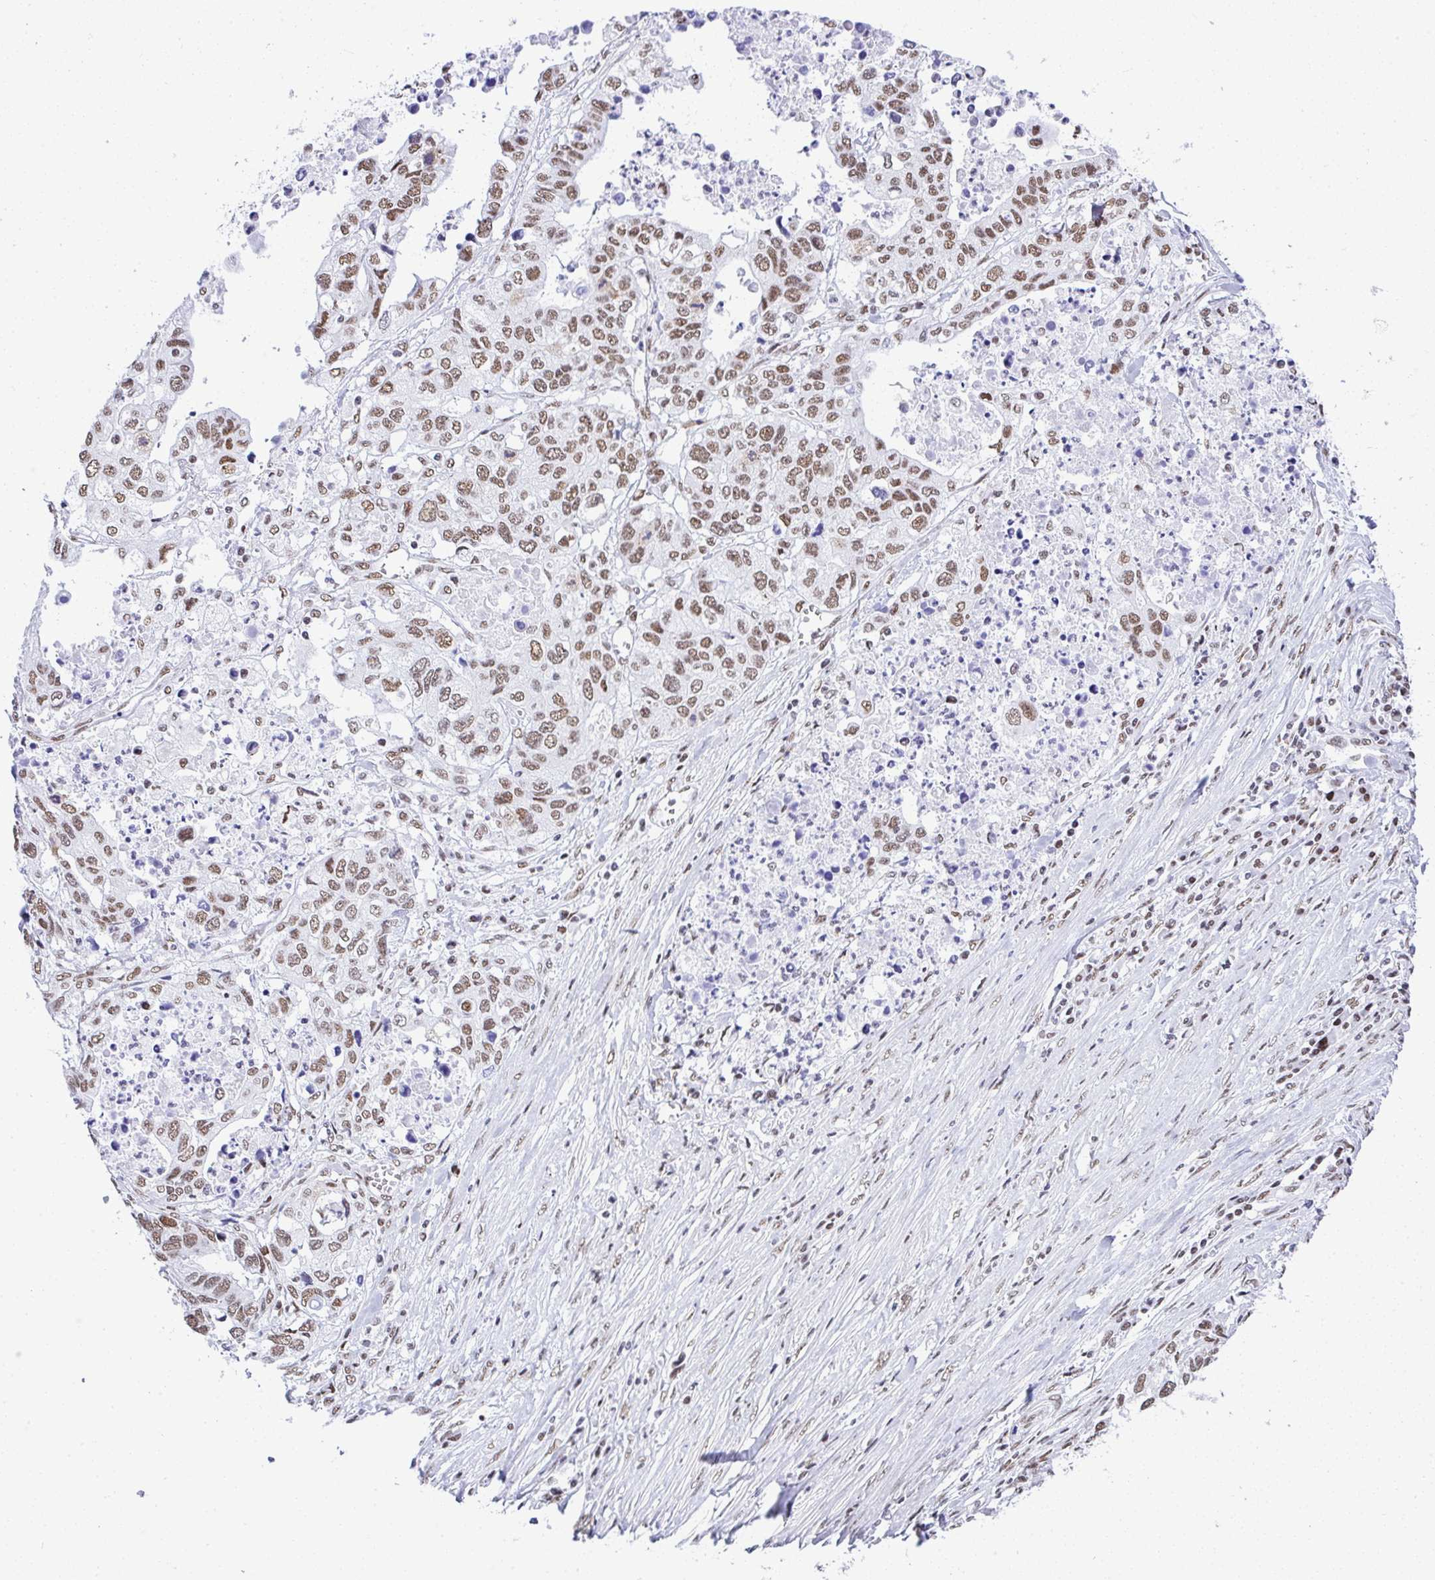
{"staining": {"intensity": "moderate", "quantity": ">75%", "location": "nuclear"}, "tissue": "stomach cancer", "cell_type": "Tumor cells", "image_type": "cancer", "snomed": [{"axis": "morphology", "description": "Adenocarcinoma, NOS"}, {"axis": "topography", "description": "Stomach, upper"}], "caption": "Immunohistochemical staining of adenocarcinoma (stomach) exhibits medium levels of moderate nuclear protein expression in about >75% of tumor cells.", "gene": "DDX52", "patient": {"sex": "female", "age": 67}}